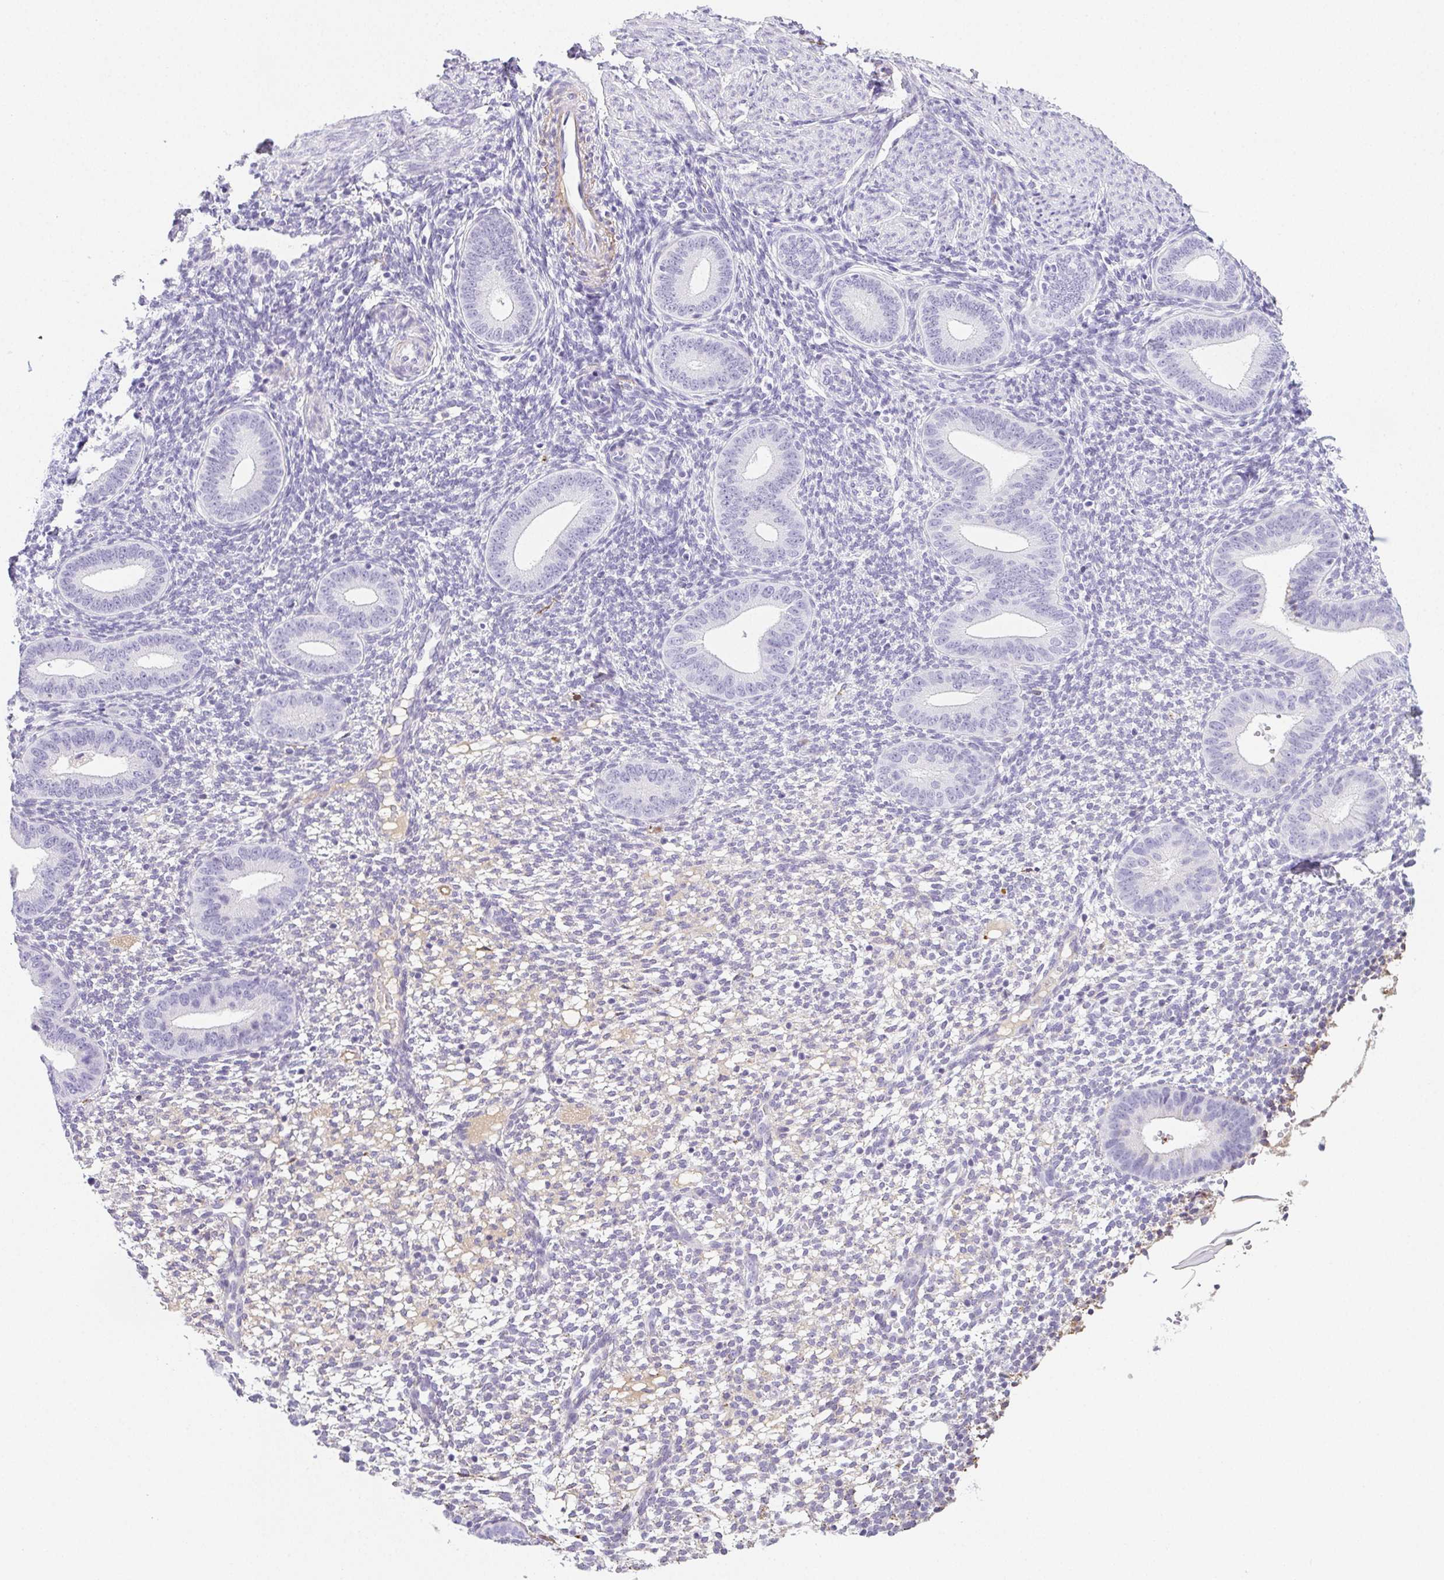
{"staining": {"intensity": "weak", "quantity": "<25%", "location": "cytoplasmic/membranous"}, "tissue": "endometrium", "cell_type": "Cells in endometrial stroma", "image_type": "normal", "snomed": [{"axis": "morphology", "description": "Normal tissue, NOS"}, {"axis": "topography", "description": "Endometrium"}], "caption": "Immunohistochemical staining of normal endometrium reveals no significant expression in cells in endometrial stroma. The staining was performed using DAB to visualize the protein expression in brown, while the nuclei were stained in blue with hematoxylin (Magnification: 20x).", "gene": "VTN", "patient": {"sex": "female", "age": 40}}